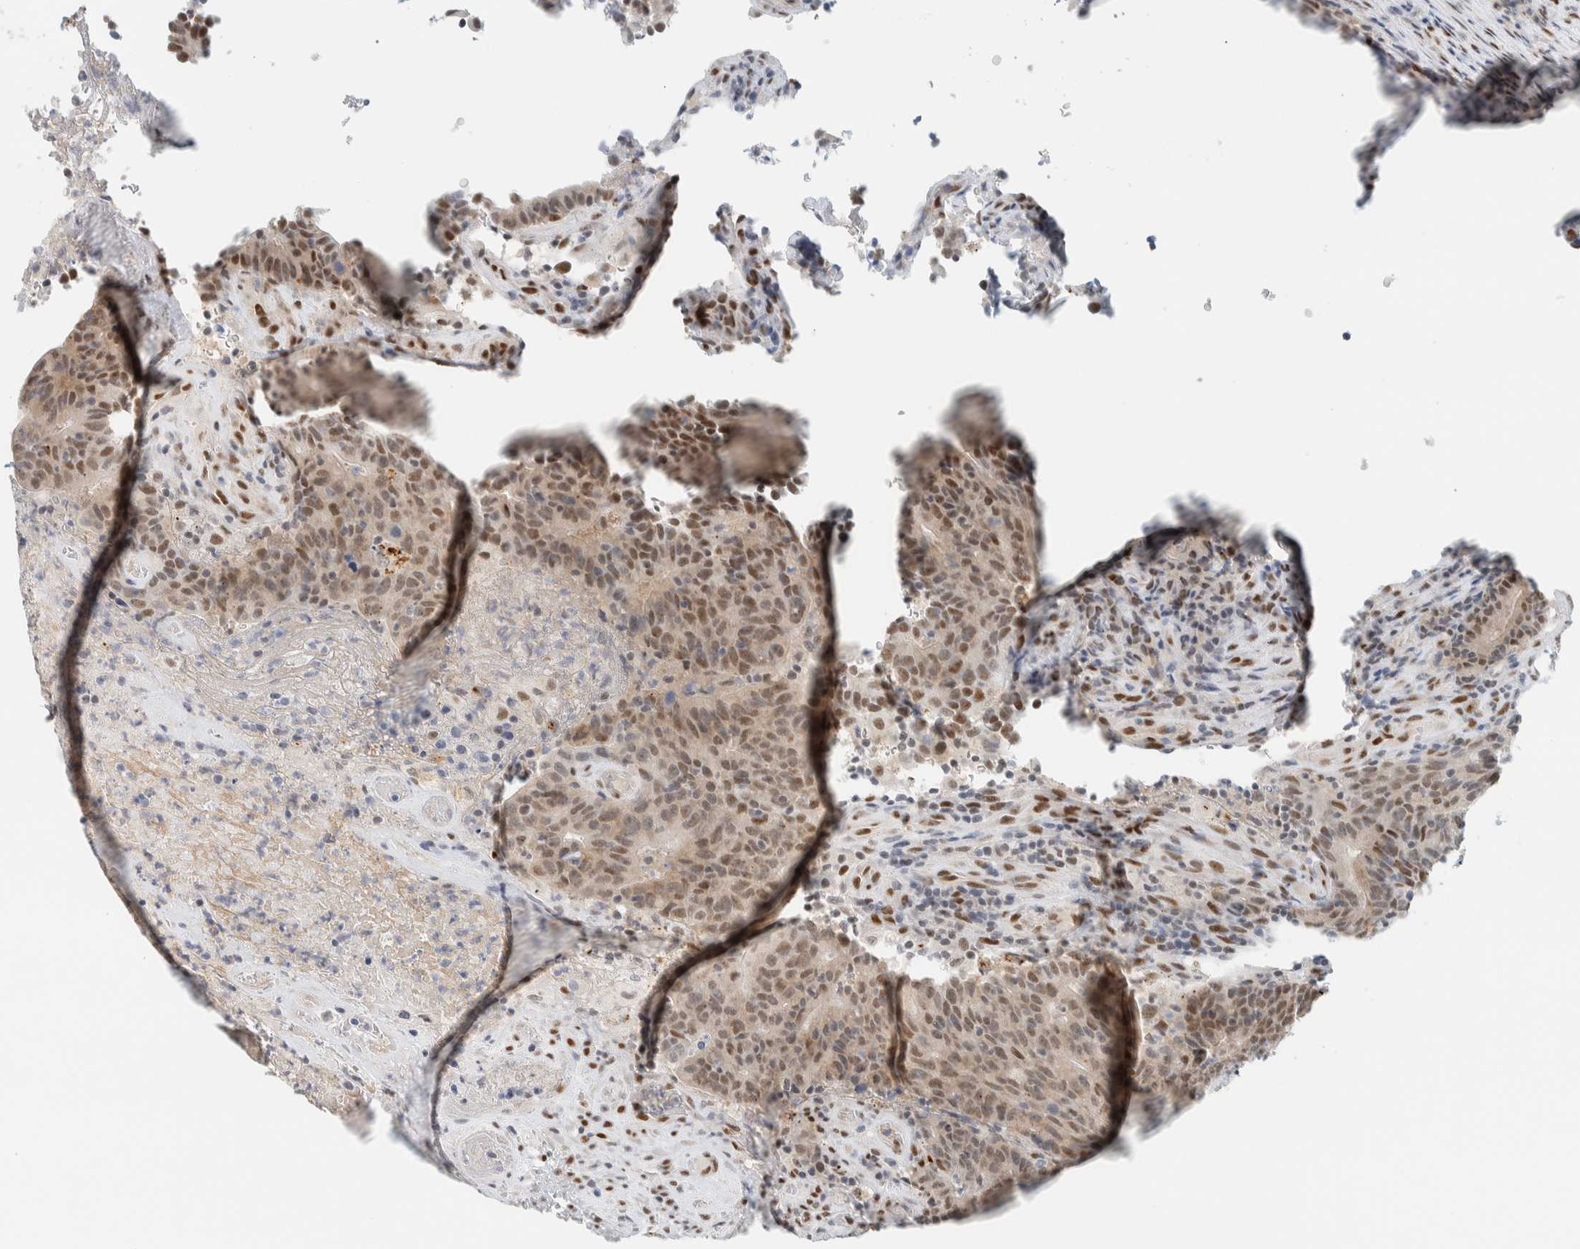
{"staining": {"intensity": "weak", "quantity": ">75%", "location": "nuclear"}, "tissue": "colorectal cancer", "cell_type": "Tumor cells", "image_type": "cancer", "snomed": [{"axis": "morphology", "description": "Normal tissue, NOS"}, {"axis": "morphology", "description": "Adenocarcinoma, NOS"}, {"axis": "topography", "description": "Colon"}], "caption": "Protein expression analysis of adenocarcinoma (colorectal) demonstrates weak nuclear staining in about >75% of tumor cells.", "gene": "ZNF683", "patient": {"sex": "female", "age": 75}}